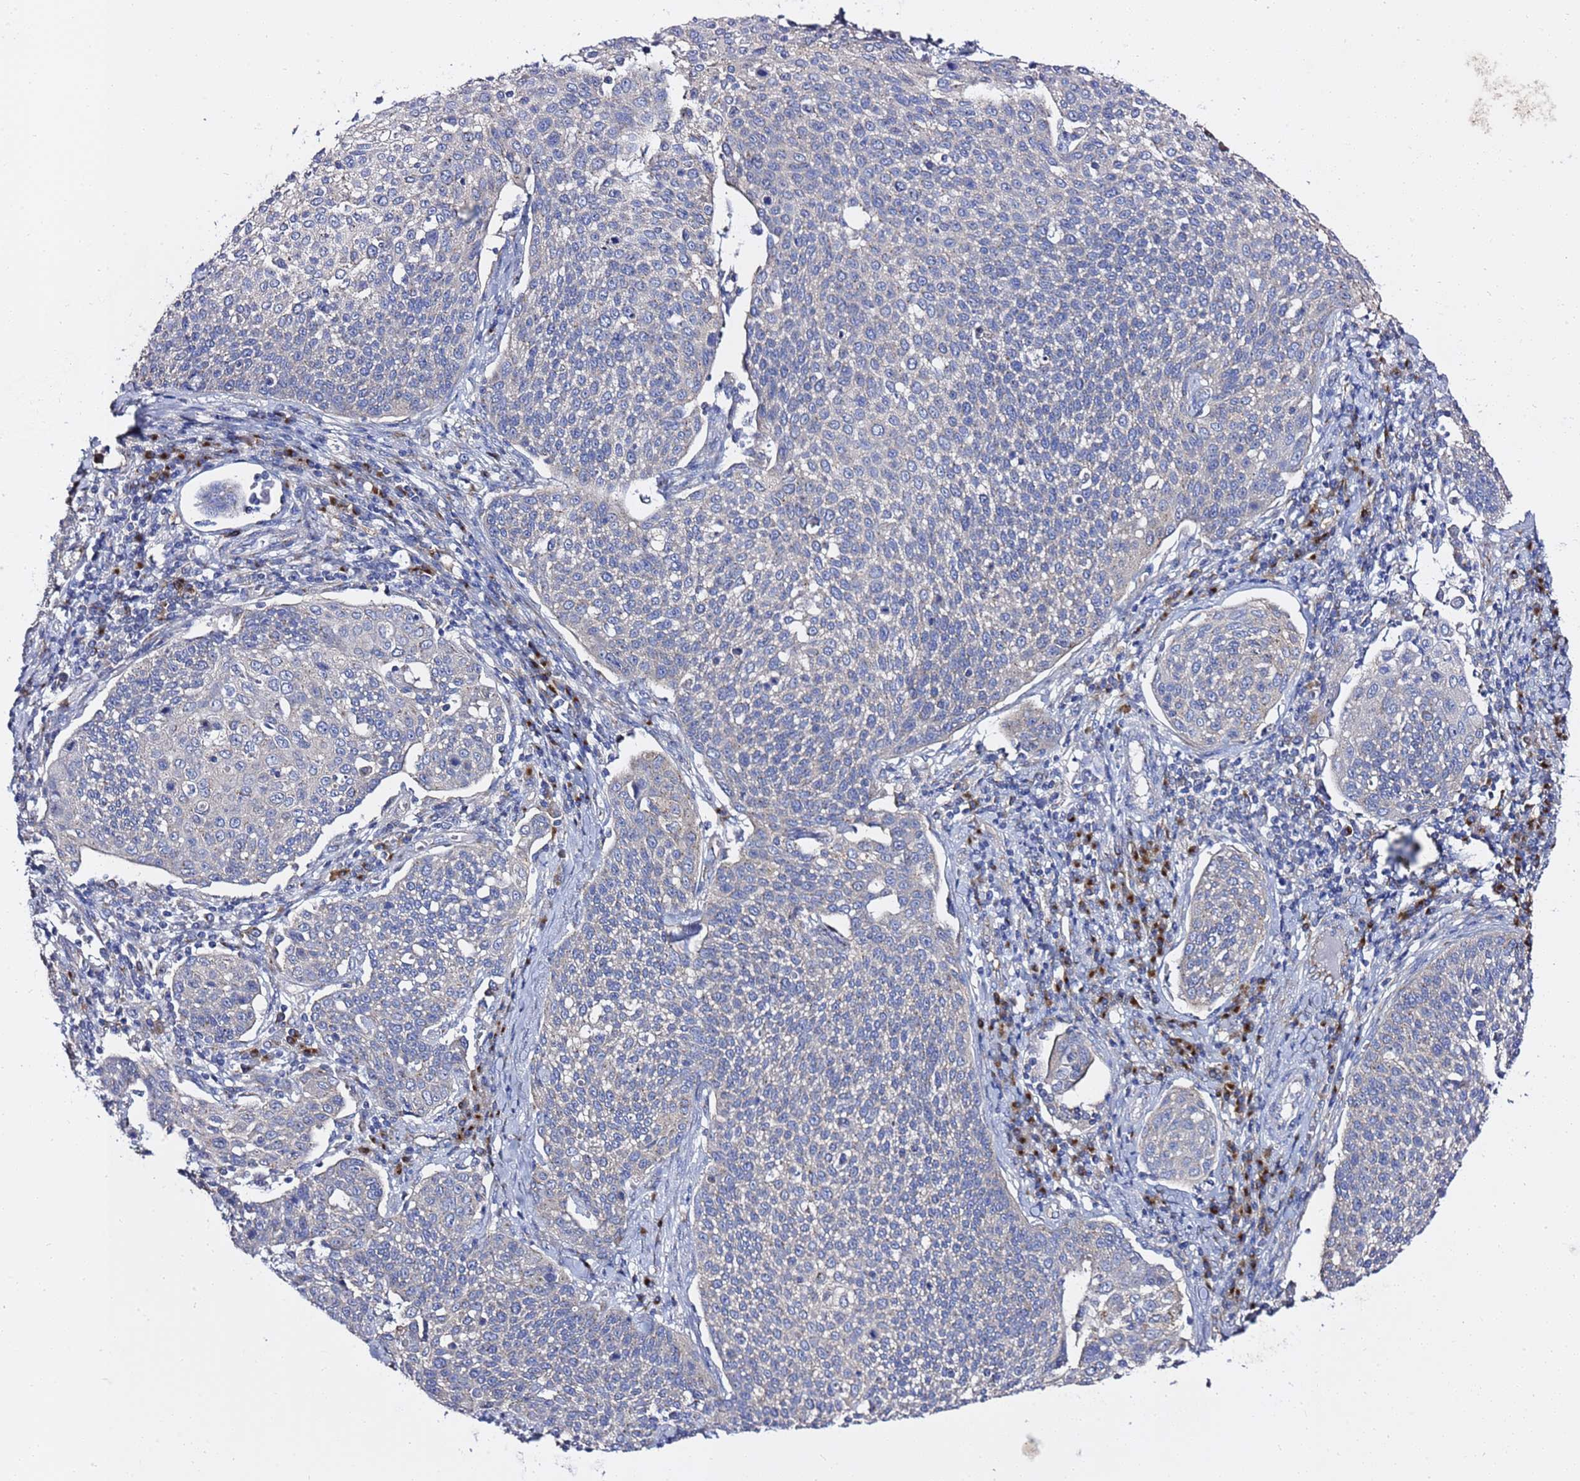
{"staining": {"intensity": "negative", "quantity": "none", "location": "none"}, "tissue": "cervical cancer", "cell_type": "Tumor cells", "image_type": "cancer", "snomed": [{"axis": "morphology", "description": "Squamous cell carcinoma, NOS"}, {"axis": "topography", "description": "Cervix"}], "caption": "DAB (3,3'-diaminobenzidine) immunohistochemical staining of cervical squamous cell carcinoma displays no significant staining in tumor cells.", "gene": "ANAPC1", "patient": {"sex": "female", "age": 34}}